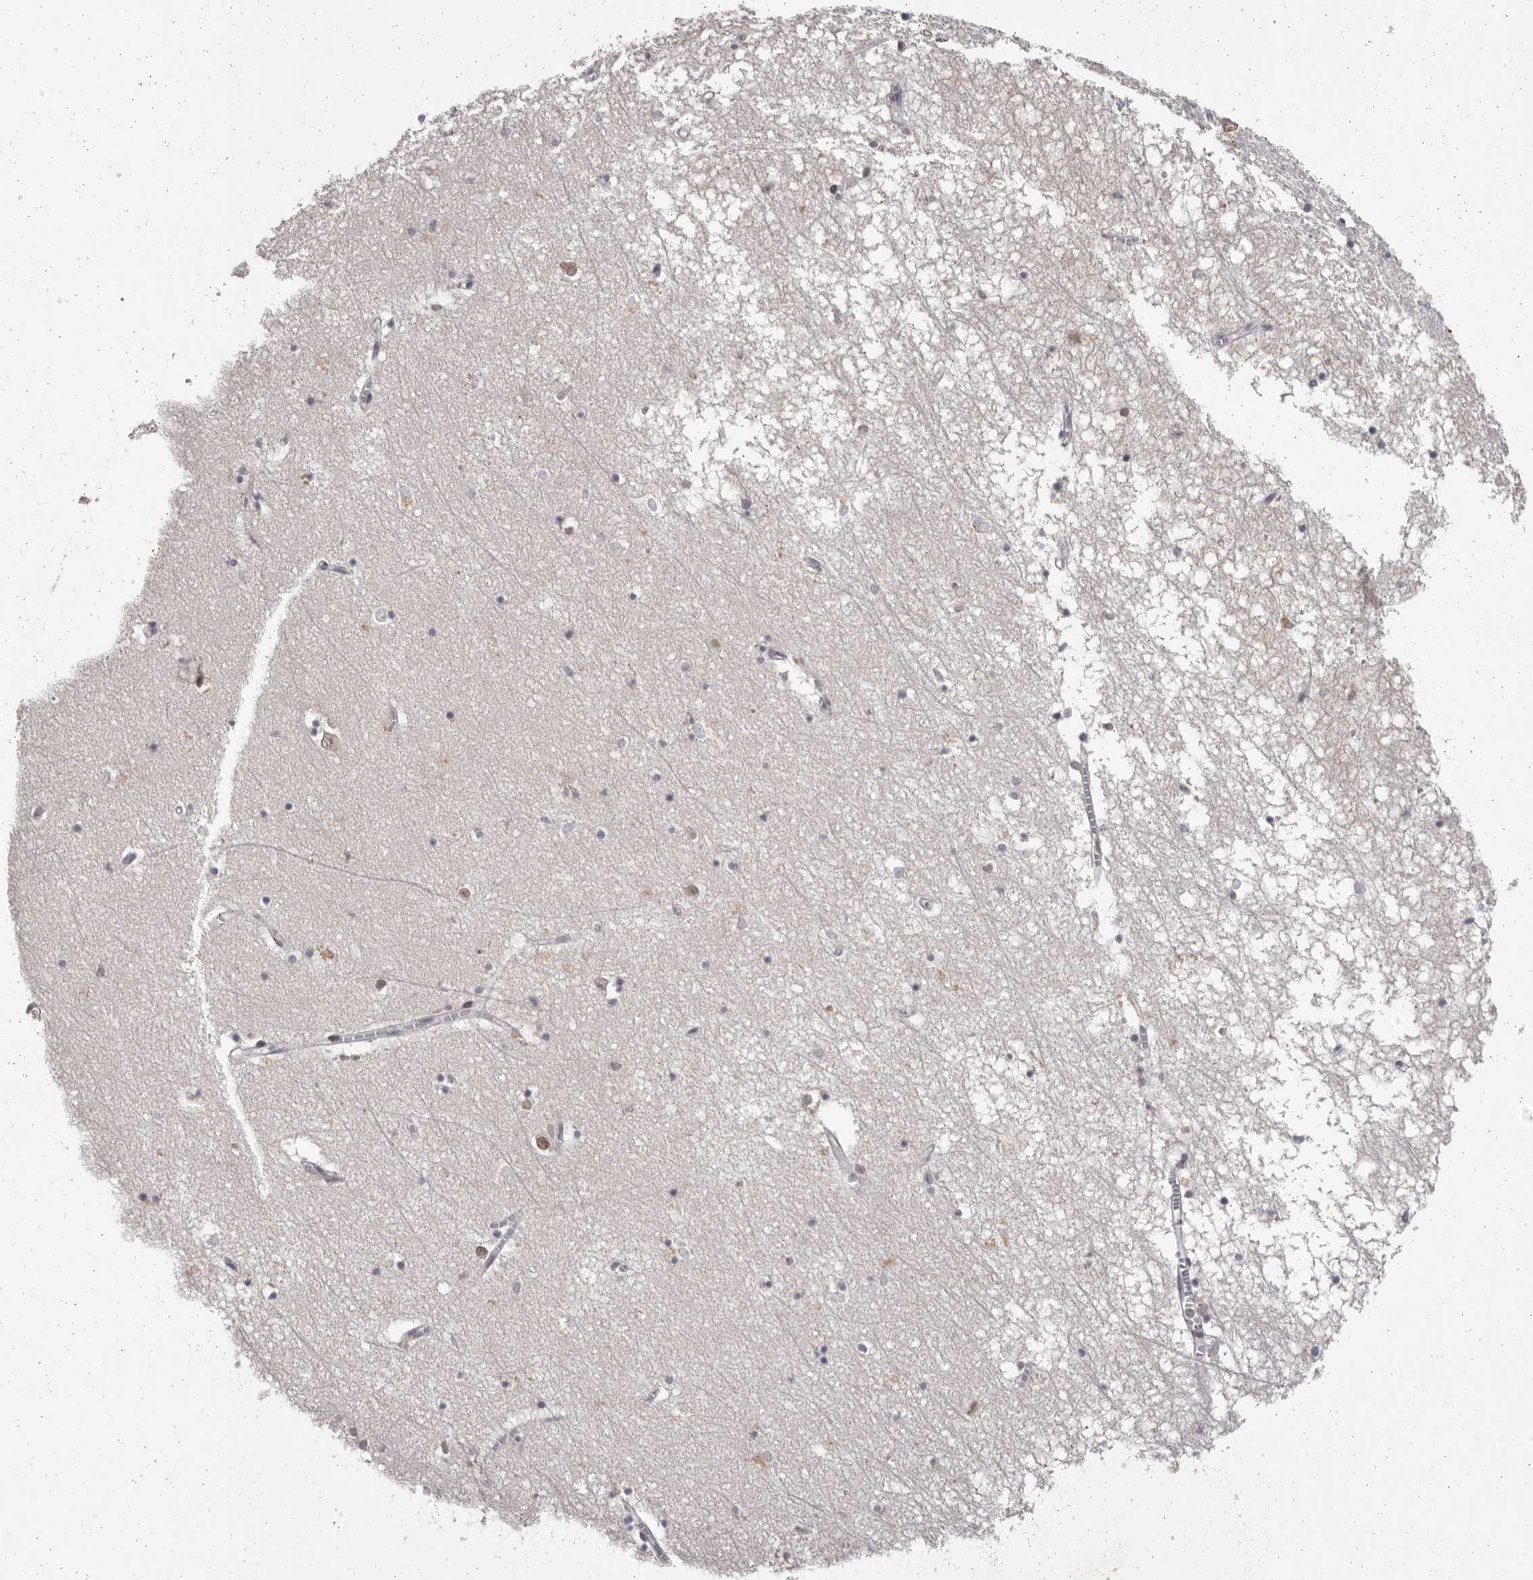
{"staining": {"intensity": "weak", "quantity": "<25%", "location": "nuclear"}, "tissue": "hippocampus", "cell_type": "Glial cells", "image_type": "normal", "snomed": [{"axis": "morphology", "description": "Normal tissue, NOS"}, {"axis": "topography", "description": "Hippocampus"}], "caption": "The IHC micrograph has no significant positivity in glial cells of hippocampus. Nuclei are stained in blue.", "gene": "C17orf99", "patient": {"sex": "male", "age": 70}}